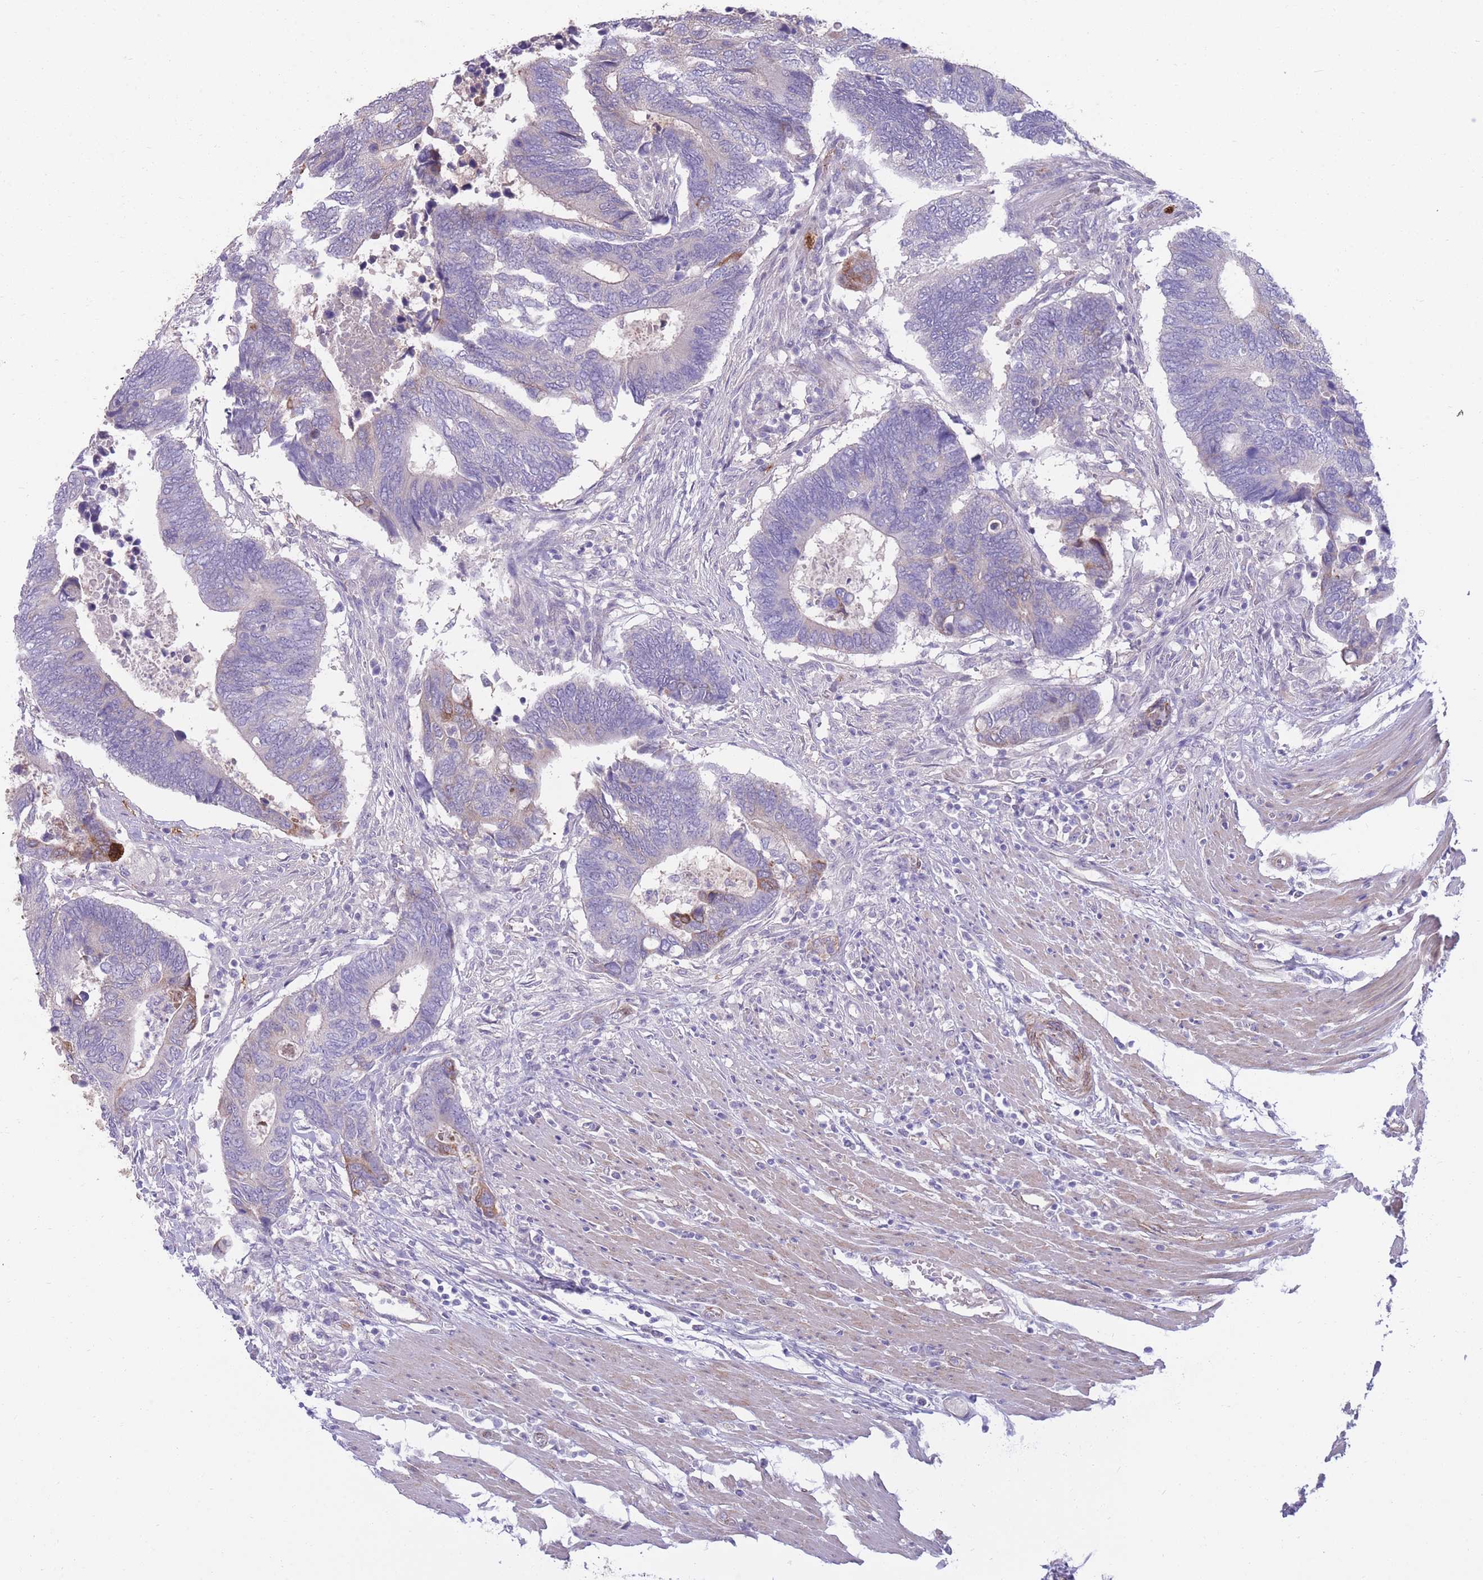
{"staining": {"intensity": "moderate", "quantity": "<25%", "location": "cytoplasmic/membranous"}, "tissue": "colorectal cancer", "cell_type": "Tumor cells", "image_type": "cancer", "snomed": [{"axis": "morphology", "description": "Adenocarcinoma, NOS"}, {"axis": "topography", "description": "Colon"}], "caption": "Colorectal adenocarcinoma was stained to show a protein in brown. There is low levels of moderate cytoplasmic/membranous positivity in approximately <25% of tumor cells.", "gene": "RGS11", "patient": {"sex": "male", "age": 87}}